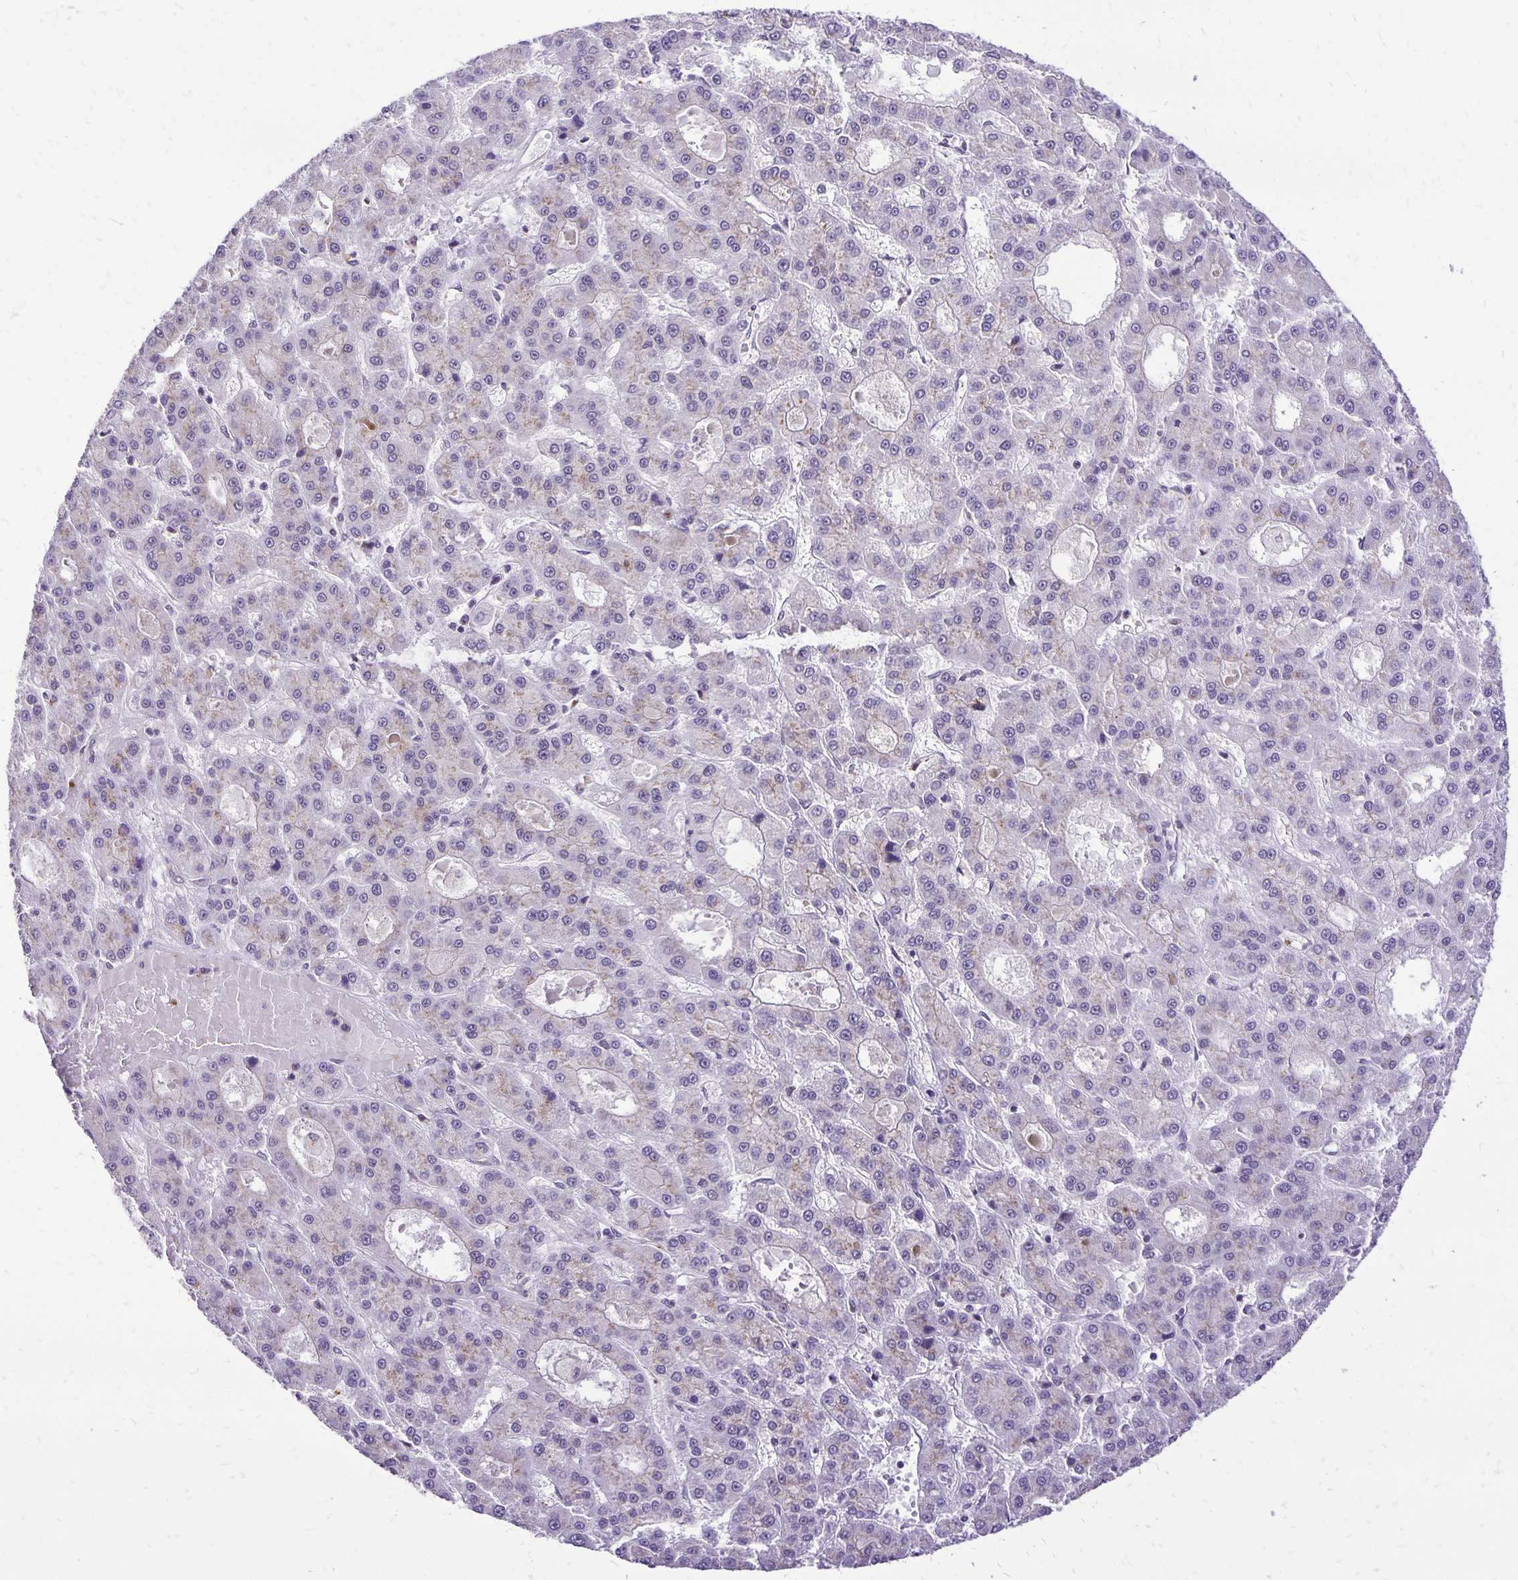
{"staining": {"intensity": "negative", "quantity": "none", "location": "none"}, "tissue": "liver cancer", "cell_type": "Tumor cells", "image_type": "cancer", "snomed": [{"axis": "morphology", "description": "Carcinoma, Hepatocellular, NOS"}, {"axis": "topography", "description": "Liver"}], "caption": "High power microscopy photomicrograph of an immunohistochemistry (IHC) image of liver cancer, revealing no significant positivity in tumor cells.", "gene": "GOLGA5", "patient": {"sex": "male", "age": 70}}